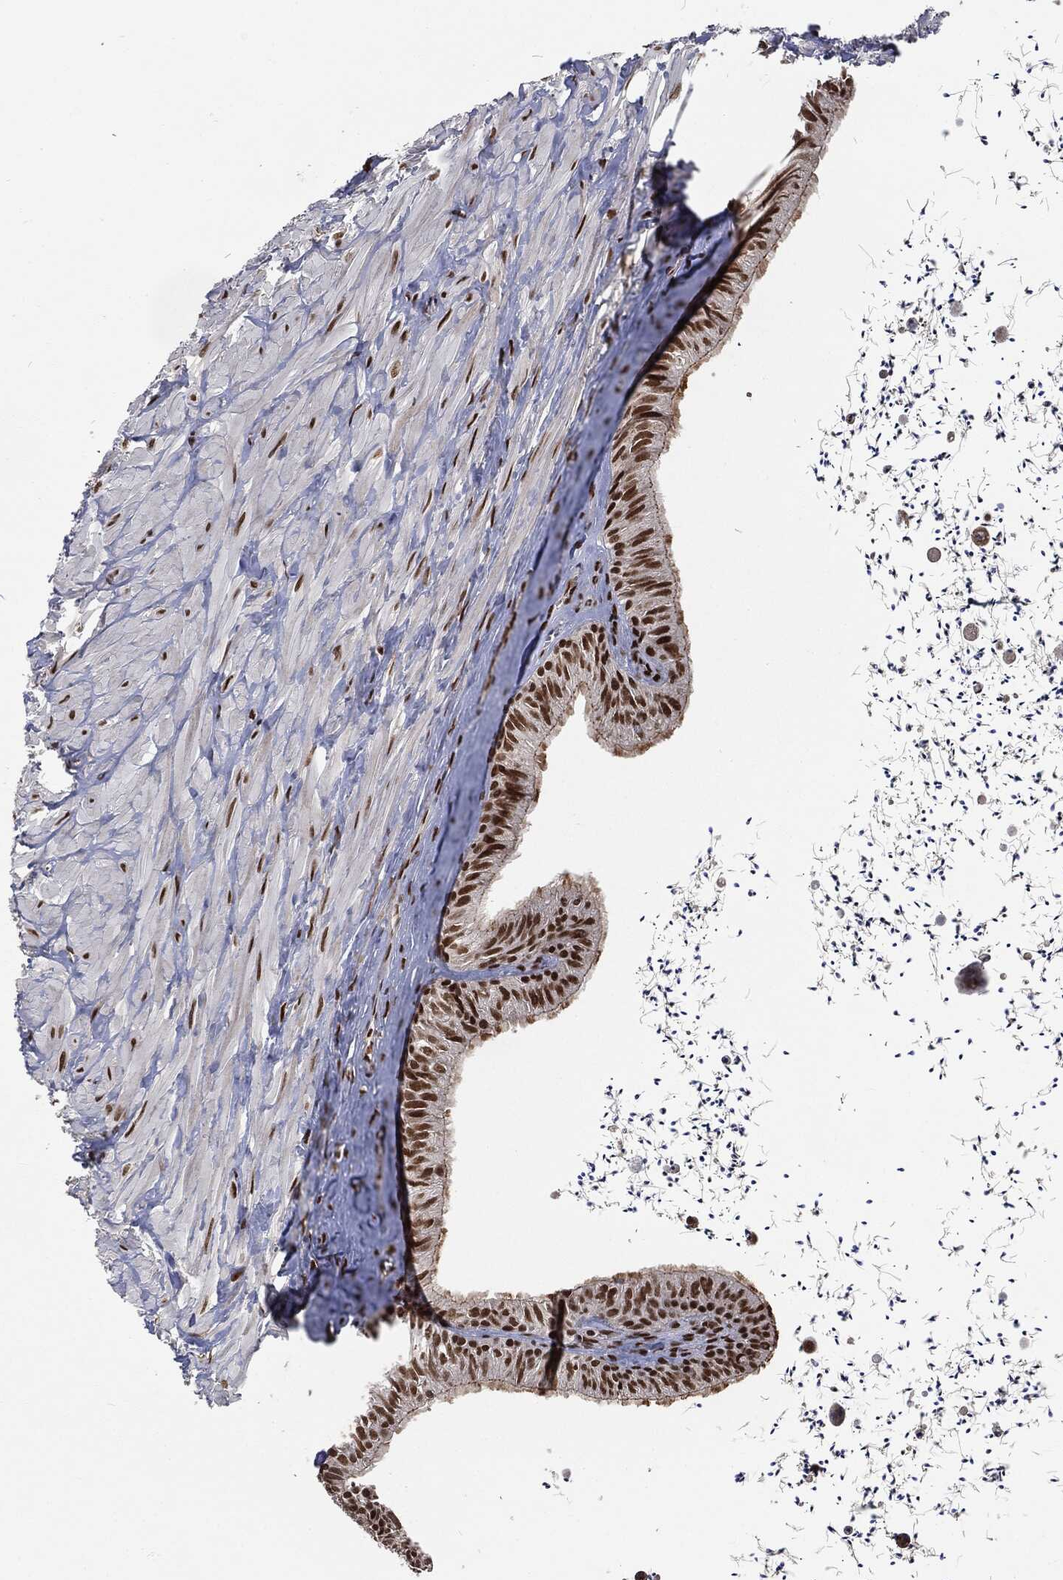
{"staining": {"intensity": "strong", "quantity": ">75%", "location": "cytoplasmic/membranous,nuclear"}, "tissue": "epididymis", "cell_type": "Glandular cells", "image_type": "normal", "snomed": [{"axis": "morphology", "description": "Normal tissue, NOS"}, {"axis": "topography", "description": "Epididymis"}], "caption": "Human epididymis stained with a brown dye shows strong cytoplasmic/membranous,nuclear positive positivity in approximately >75% of glandular cells.", "gene": "DPH2", "patient": {"sex": "male", "age": 32}}